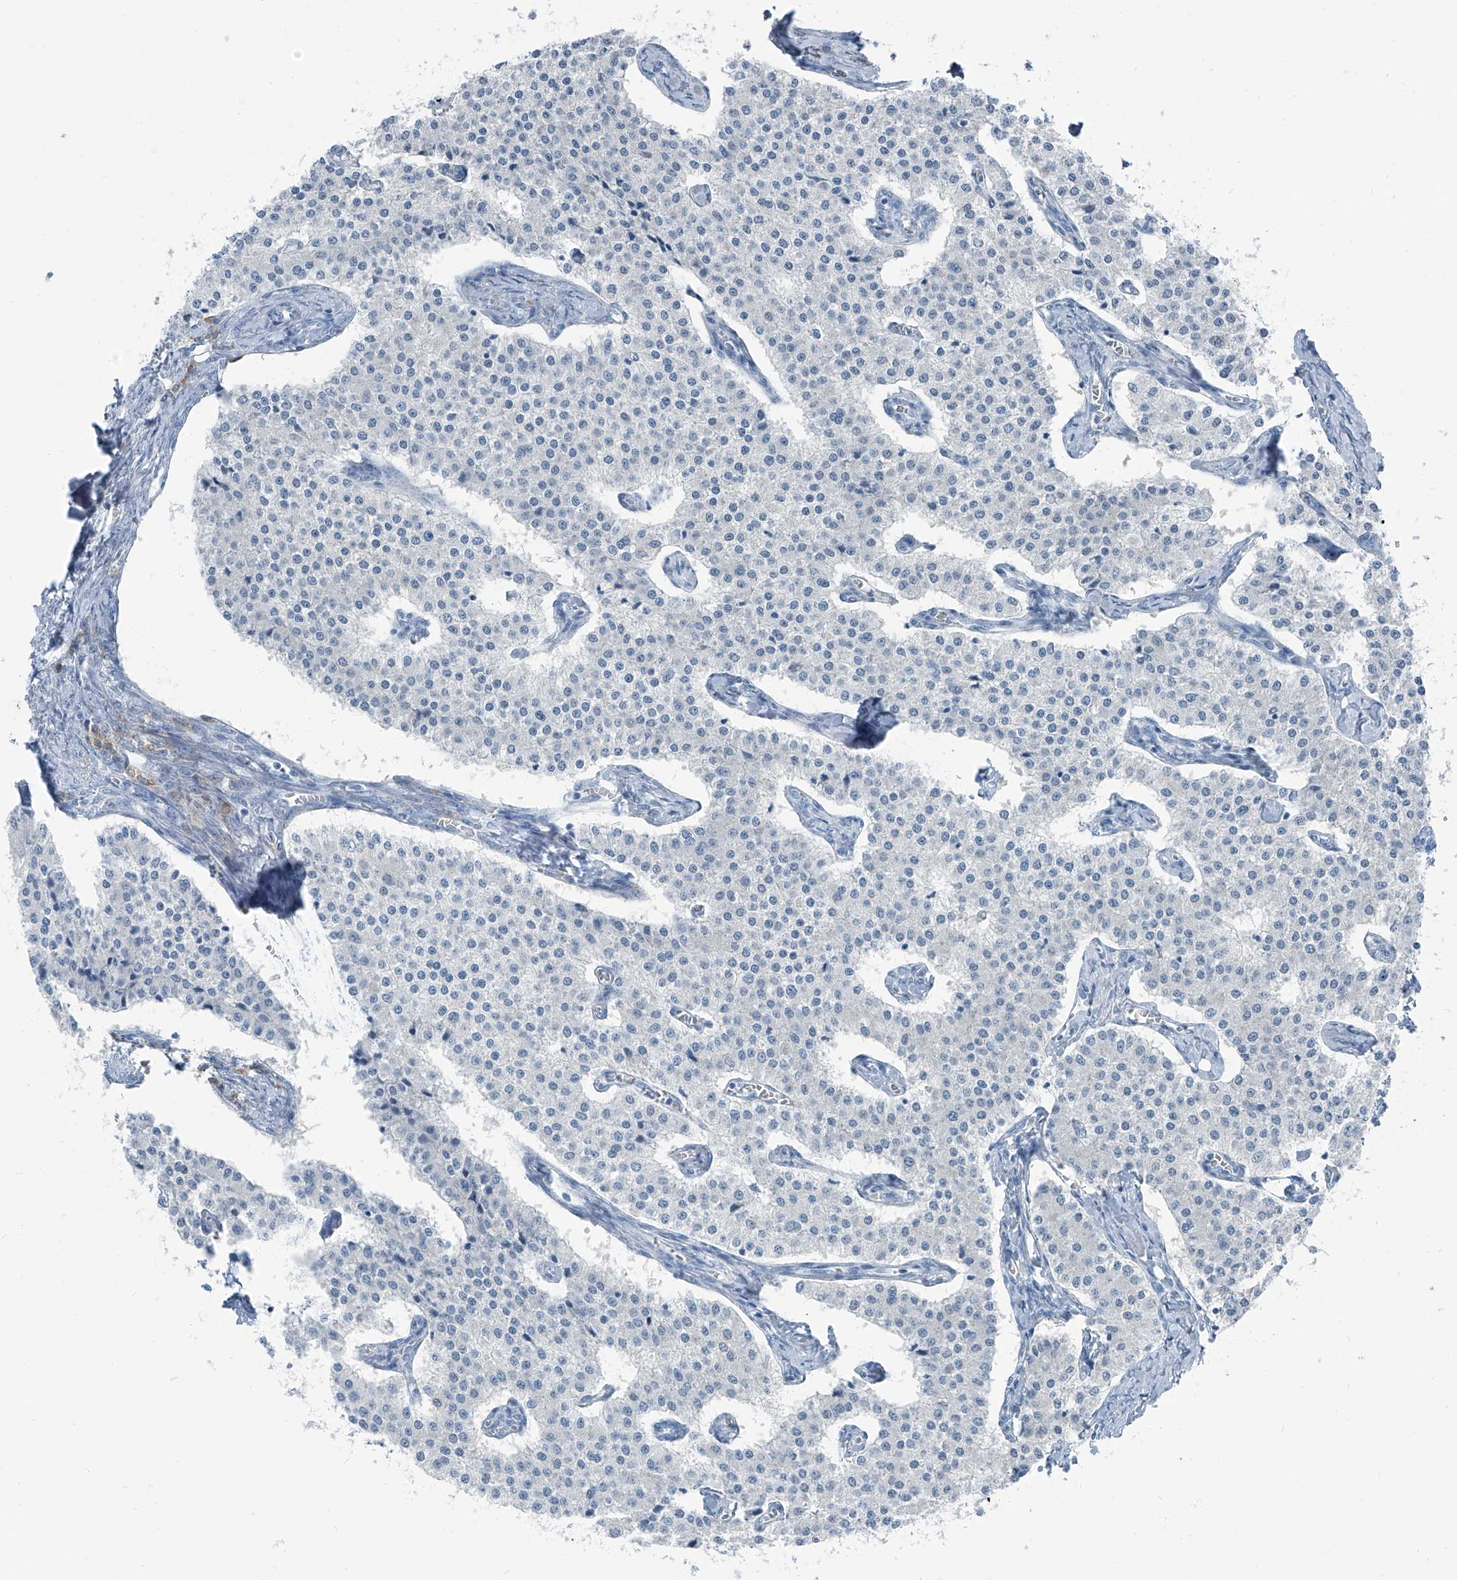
{"staining": {"intensity": "negative", "quantity": "none", "location": "none"}, "tissue": "carcinoid", "cell_type": "Tumor cells", "image_type": "cancer", "snomed": [{"axis": "morphology", "description": "Carcinoid, malignant, NOS"}, {"axis": "topography", "description": "Colon"}], "caption": "This is an immunohistochemistry (IHC) photomicrograph of carcinoid. There is no expression in tumor cells.", "gene": "RGN", "patient": {"sex": "female", "age": 52}}